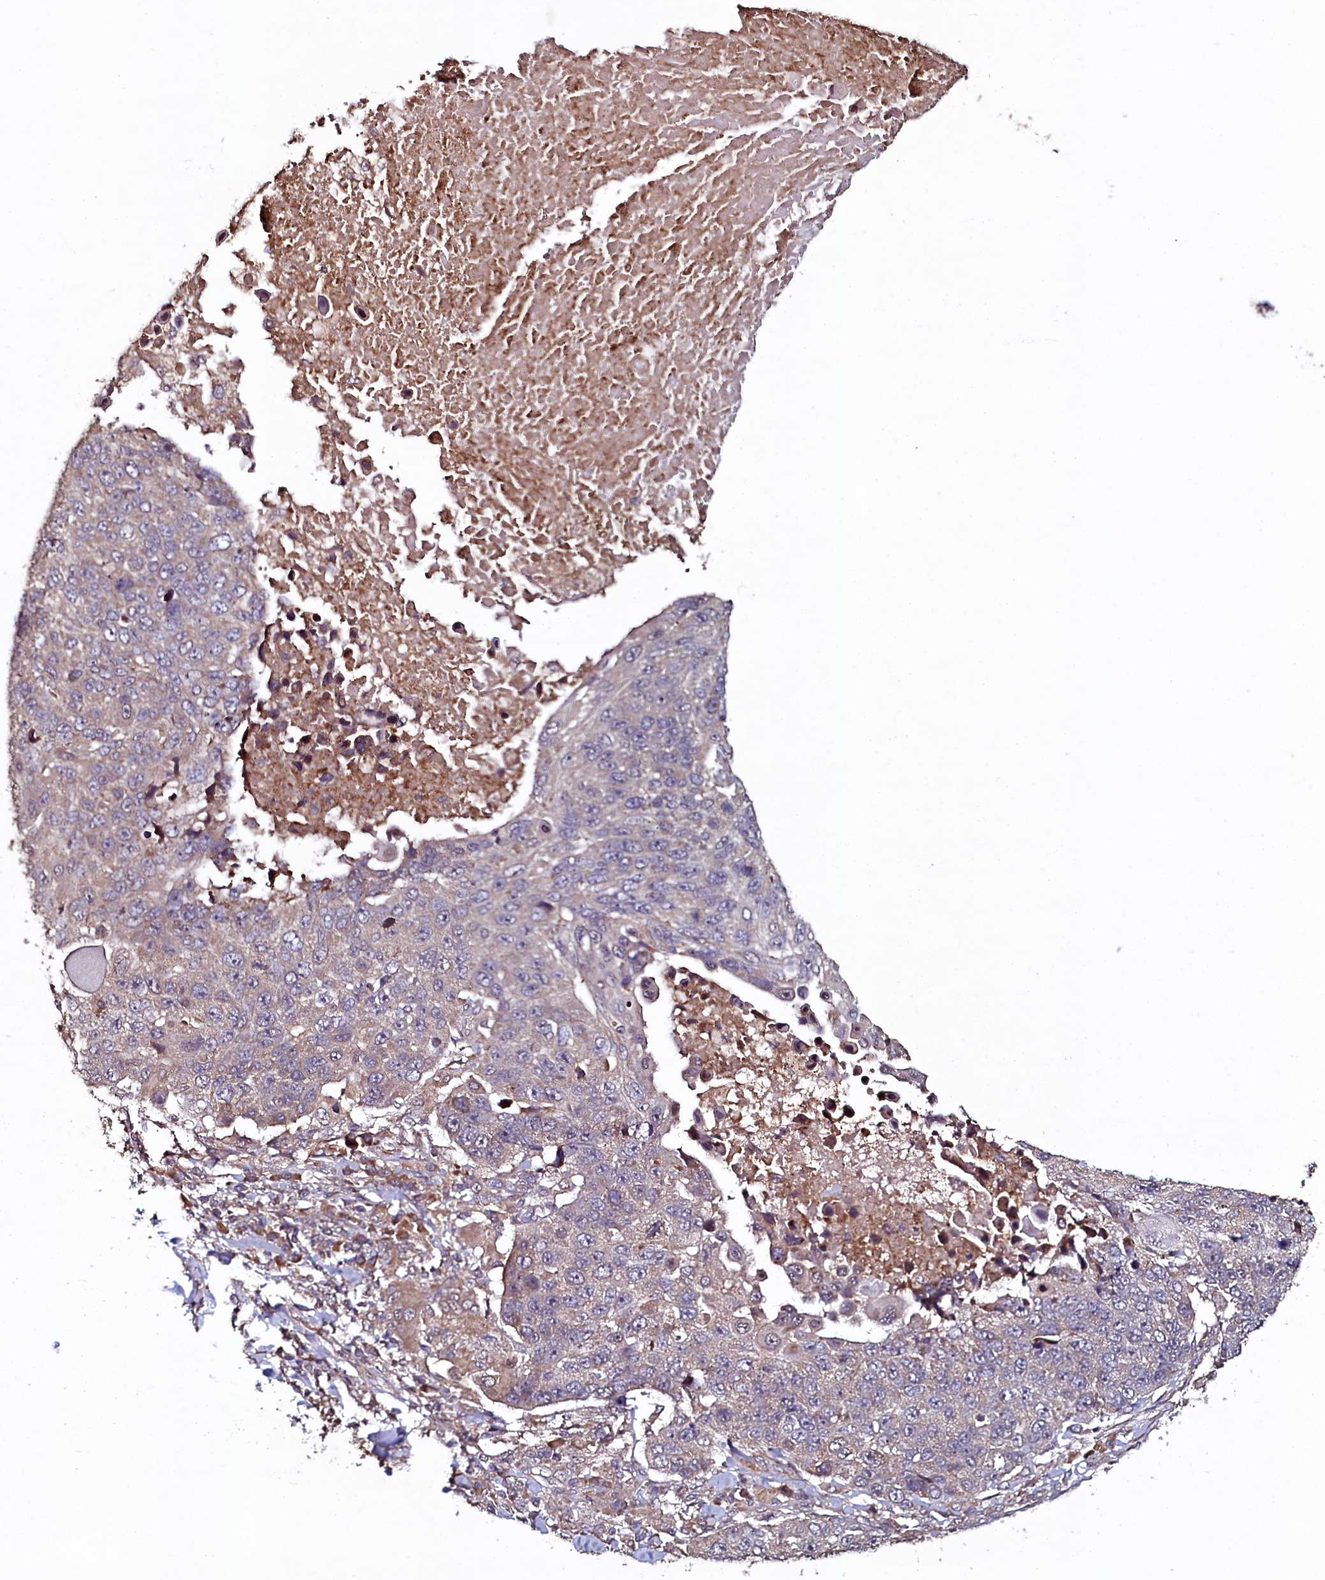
{"staining": {"intensity": "weak", "quantity": "<25%", "location": "cytoplasmic/membranous"}, "tissue": "lung cancer", "cell_type": "Tumor cells", "image_type": "cancer", "snomed": [{"axis": "morphology", "description": "Normal tissue, NOS"}, {"axis": "morphology", "description": "Squamous cell carcinoma, NOS"}, {"axis": "topography", "description": "Lymph node"}, {"axis": "topography", "description": "Lung"}], "caption": "There is no significant positivity in tumor cells of lung cancer. The staining is performed using DAB (3,3'-diaminobenzidine) brown chromogen with nuclei counter-stained in using hematoxylin.", "gene": "SEC24C", "patient": {"sex": "male", "age": 66}}